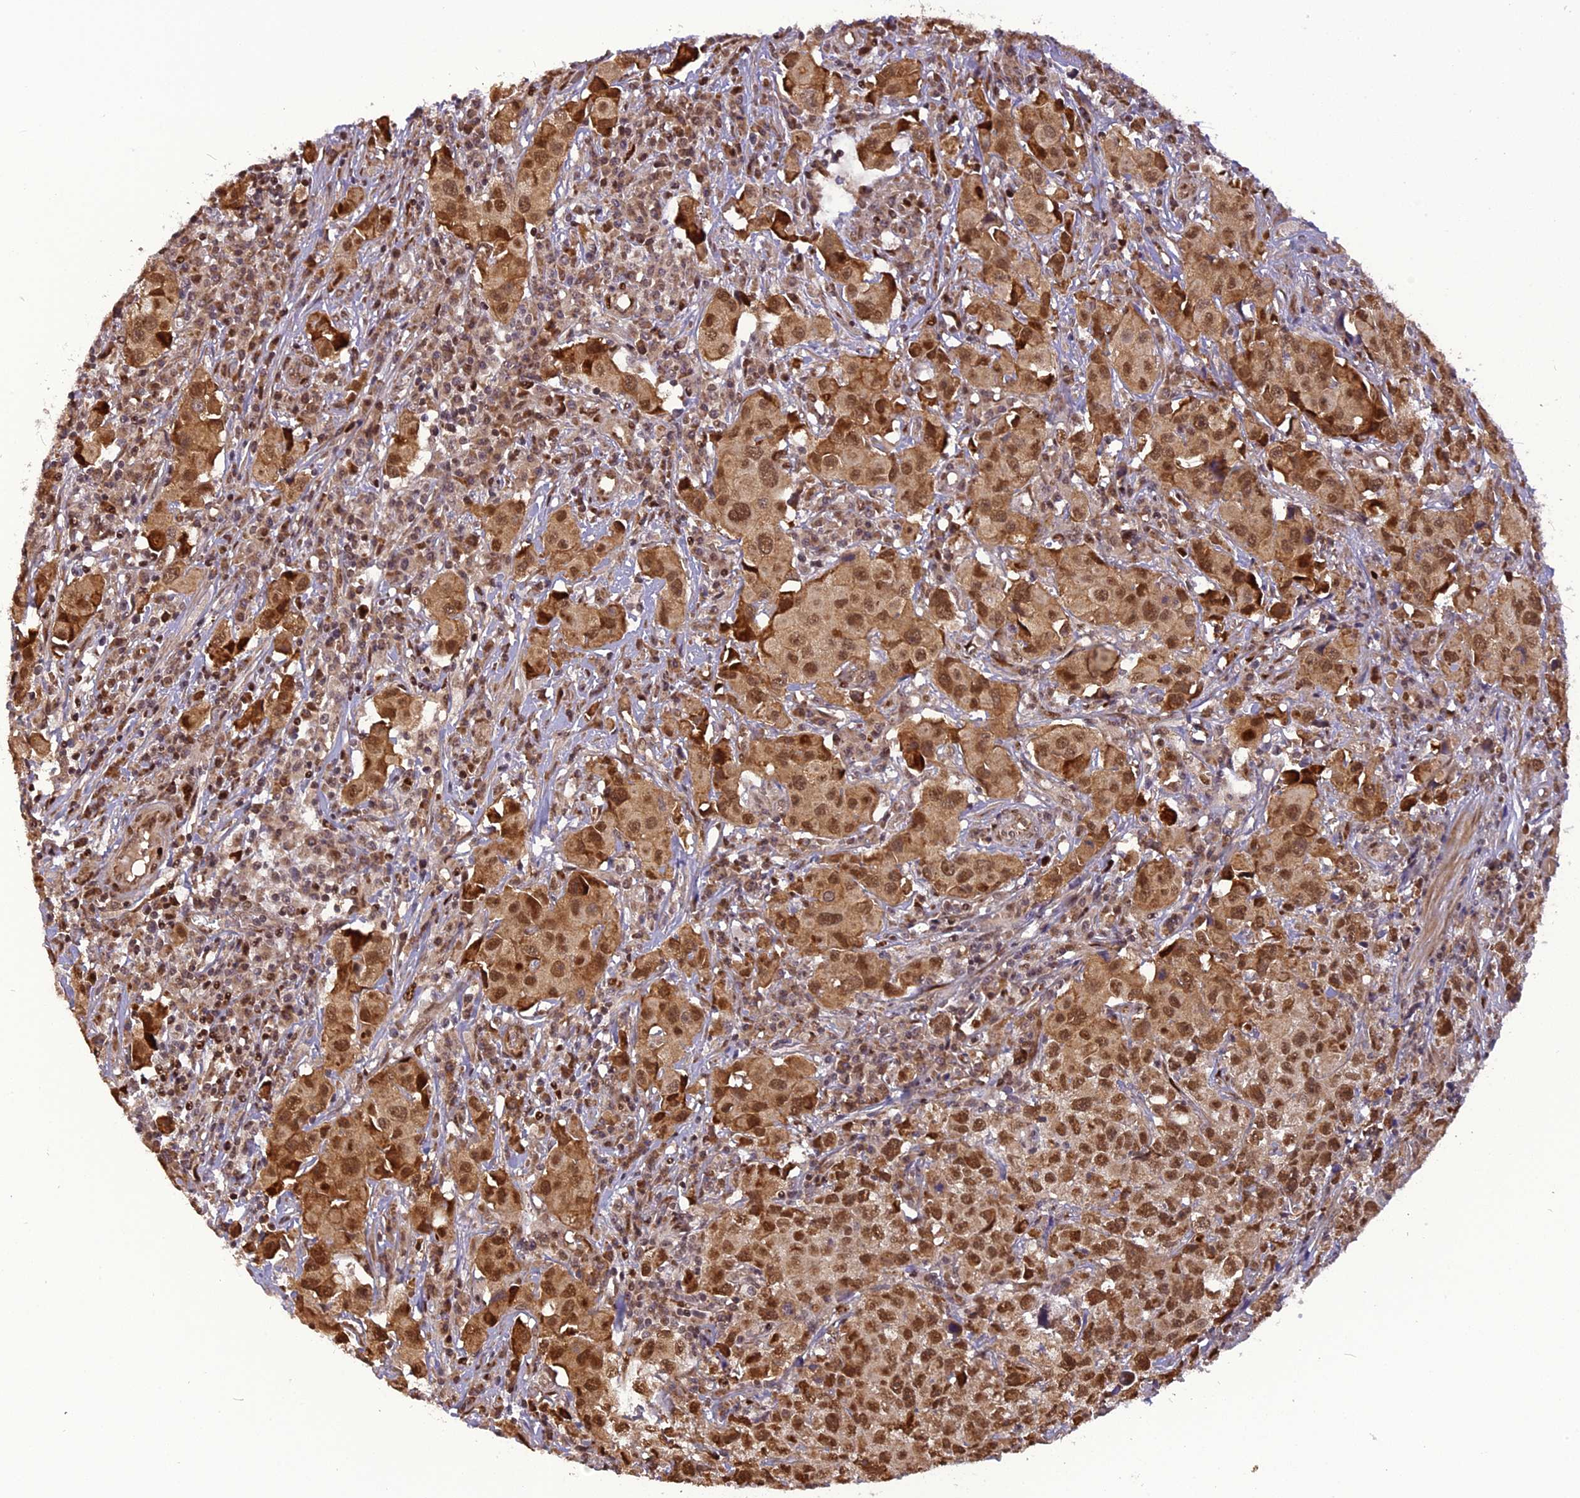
{"staining": {"intensity": "moderate", "quantity": ">75%", "location": "cytoplasmic/membranous,nuclear"}, "tissue": "urothelial cancer", "cell_type": "Tumor cells", "image_type": "cancer", "snomed": [{"axis": "morphology", "description": "Urothelial carcinoma, High grade"}, {"axis": "topography", "description": "Urinary bladder"}], "caption": "IHC histopathology image of human urothelial cancer stained for a protein (brown), which reveals medium levels of moderate cytoplasmic/membranous and nuclear positivity in approximately >75% of tumor cells.", "gene": "MICALL1", "patient": {"sex": "female", "age": 75}}